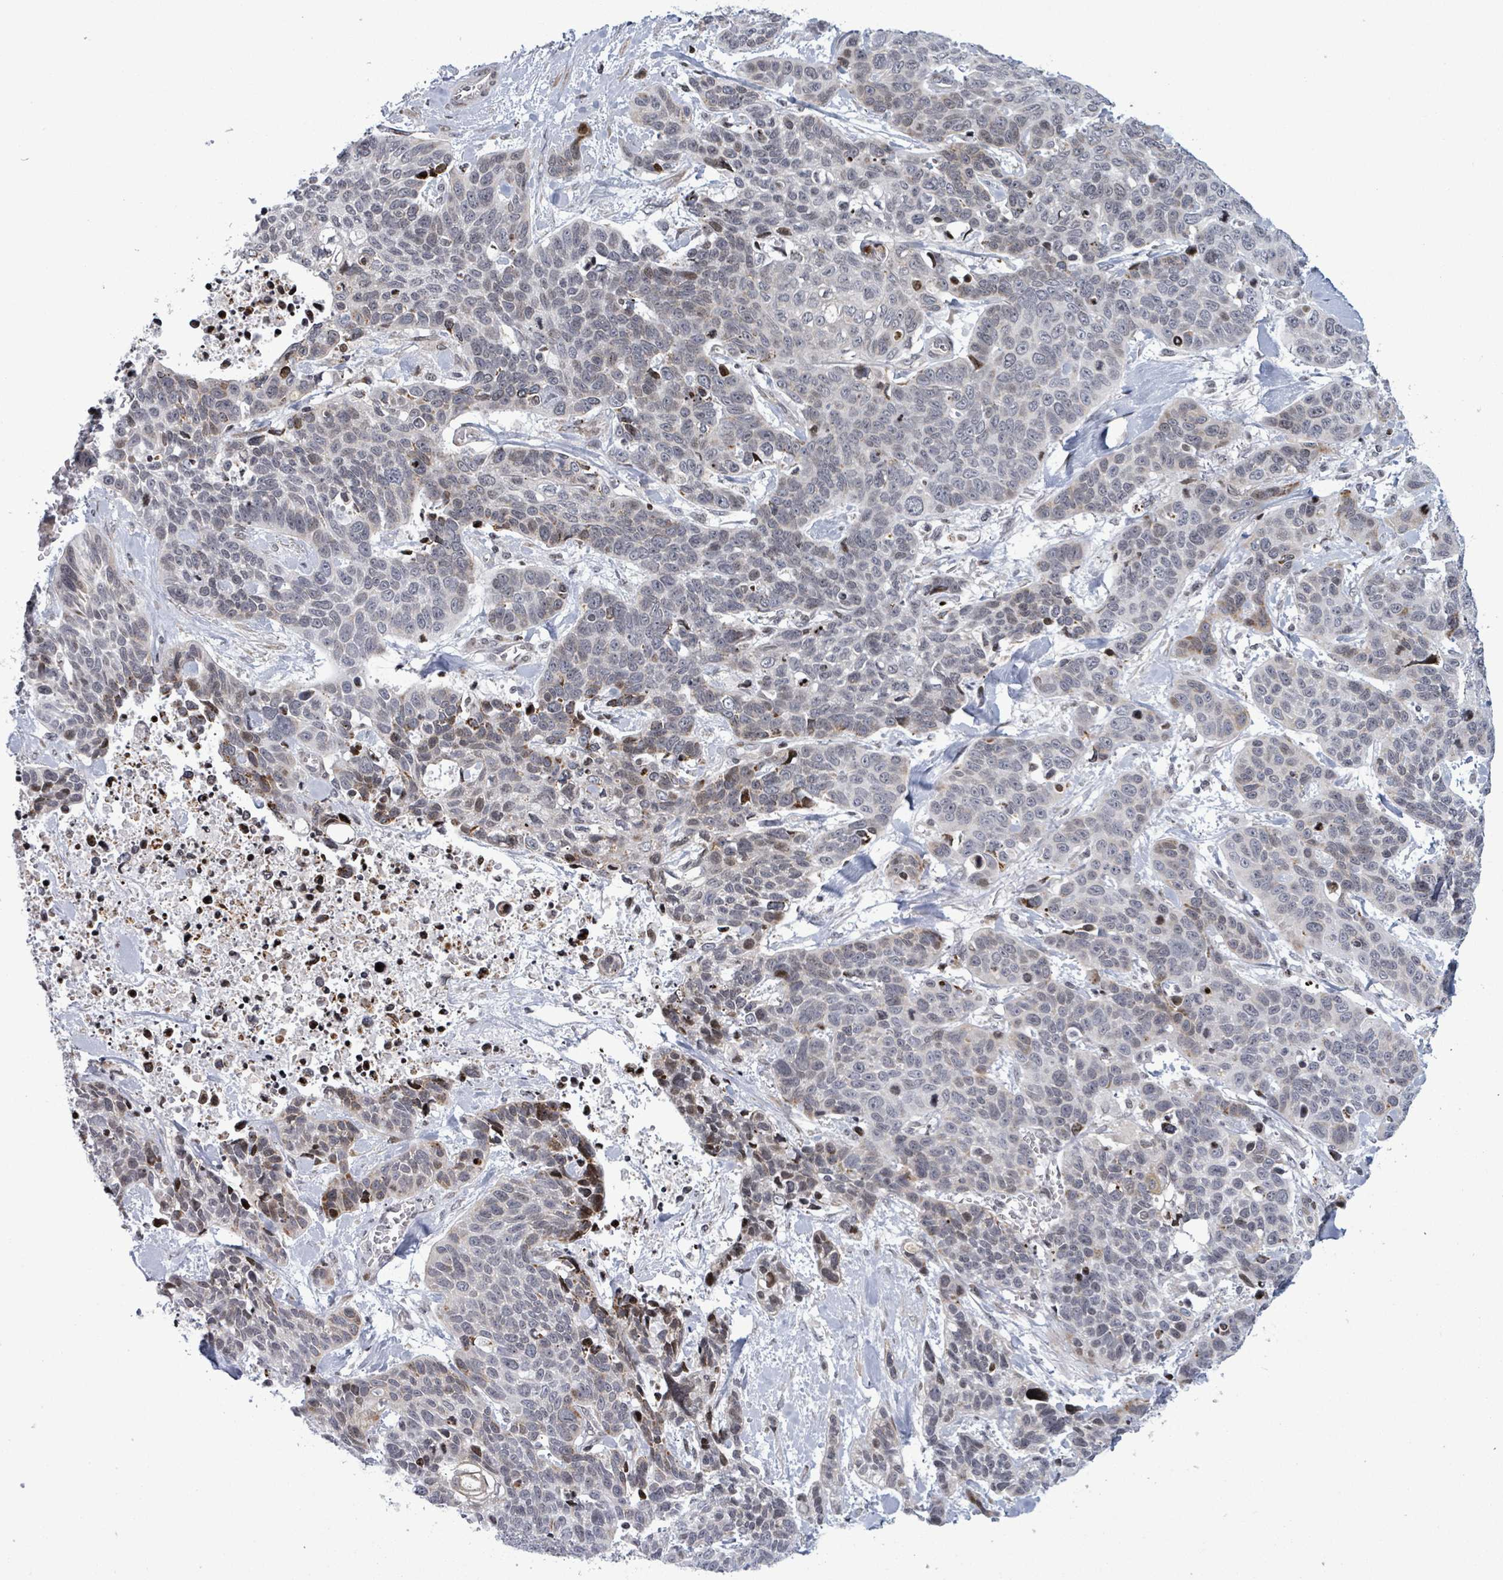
{"staining": {"intensity": "moderate", "quantity": "<25%", "location": "cytoplasmic/membranous,nuclear"}, "tissue": "lung cancer", "cell_type": "Tumor cells", "image_type": "cancer", "snomed": [{"axis": "morphology", "description": "Squamous cell carcinoma, NOS"}, {"axis": "topography", "description": "Lung"}], "caption": "Immunohistochemical staining of human lung squamous cell carcinoma exhibits moderate cytoplasmic/membranous and nuclear protein staining in approximately <25% of tumor cells.", "gene": "FNDC4", "patient": {"sex": "male", "age": 62}}